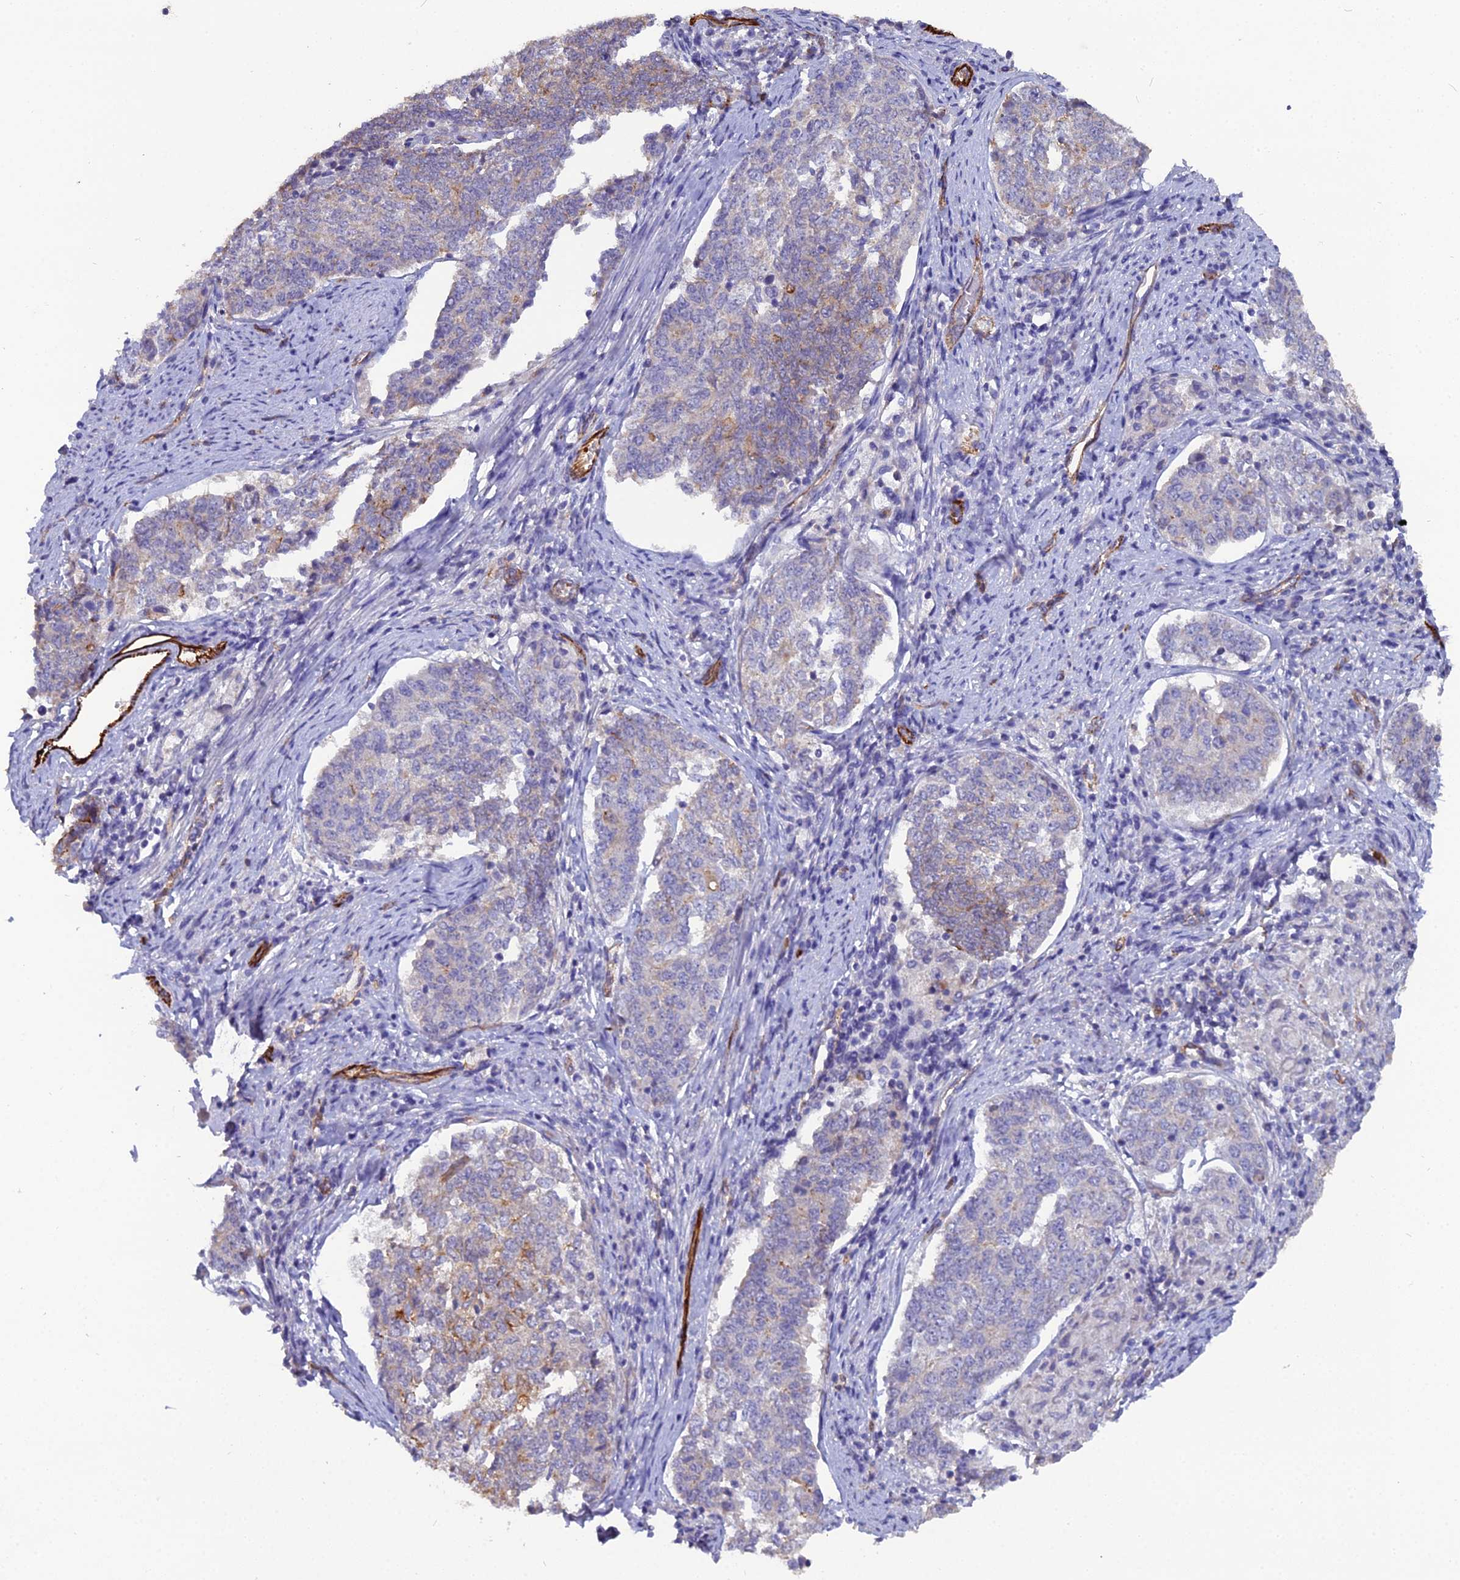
{"staining": {"intensity": "moderate", "quantity": "<25%", "location": "cytoplasmic/membranous"}, "tissue": "endometrial cancer", "cell_type": "Tumor cells", "image_type": "cancer", "snomed": [{"axis": "morphology", "description": "Adenocarcinoma, NOS"}, {"axis": "topography", "description": "Endometrium"}], "caption": "Immunohistochemistry (IHC) of adenocarcinoma (endometrial) reveals low levels of moderate cytoplasmic/membranous expression in about <25% of tumor cells. The protein is stained brown, and the nuclei are stained in blue (DAB IHC with brightfield microscopy, high magnification).", "gene": "CFAP47", "patient": {"sex": "female", "age": 80}}